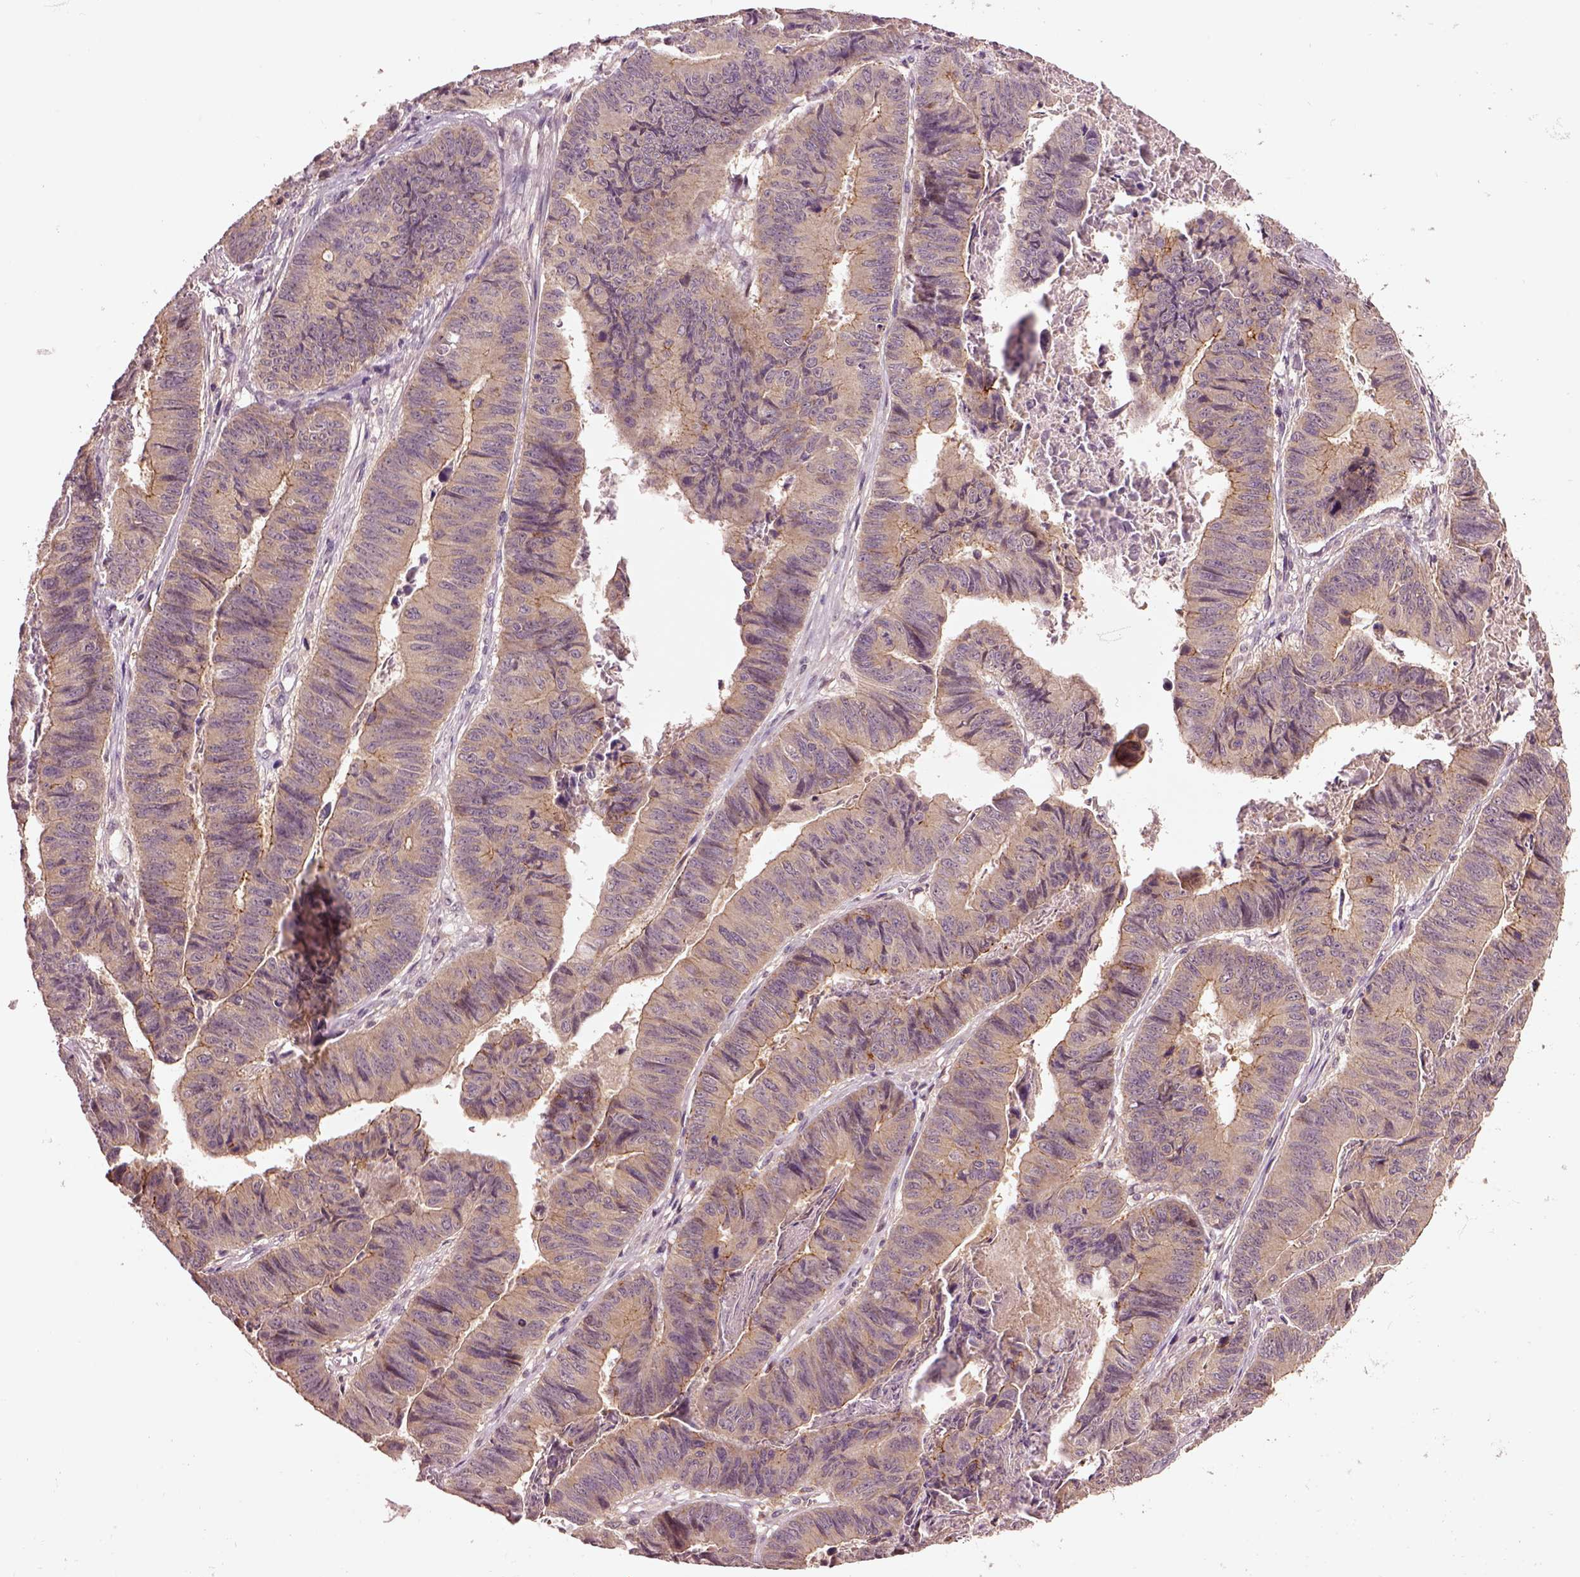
{"staining": {"intensity": "moderate", "quantity": "25%-75%", "location": "cytoplasmic/membranous"}, "tissue": "stomach cancer", "cell_type": "Tumor cells", "image_type": "cancer", "snomed": [{"axis": "morphology", "description": "Adenocarcinoma, NOS"}, {"axis": "topography", "description": "Stomach, lower"}], "caption": "DAB (3,3'-diaminobenzidine) immunohistochemical staining of human stomach cancer (adenocarcinoma) exhibits moderate cytoplasmic/membranous protein staining in approximately 25%-75% of tumor cells.", "gene": "MTHFS", "patient": {"sex": "male", "age": 77}}